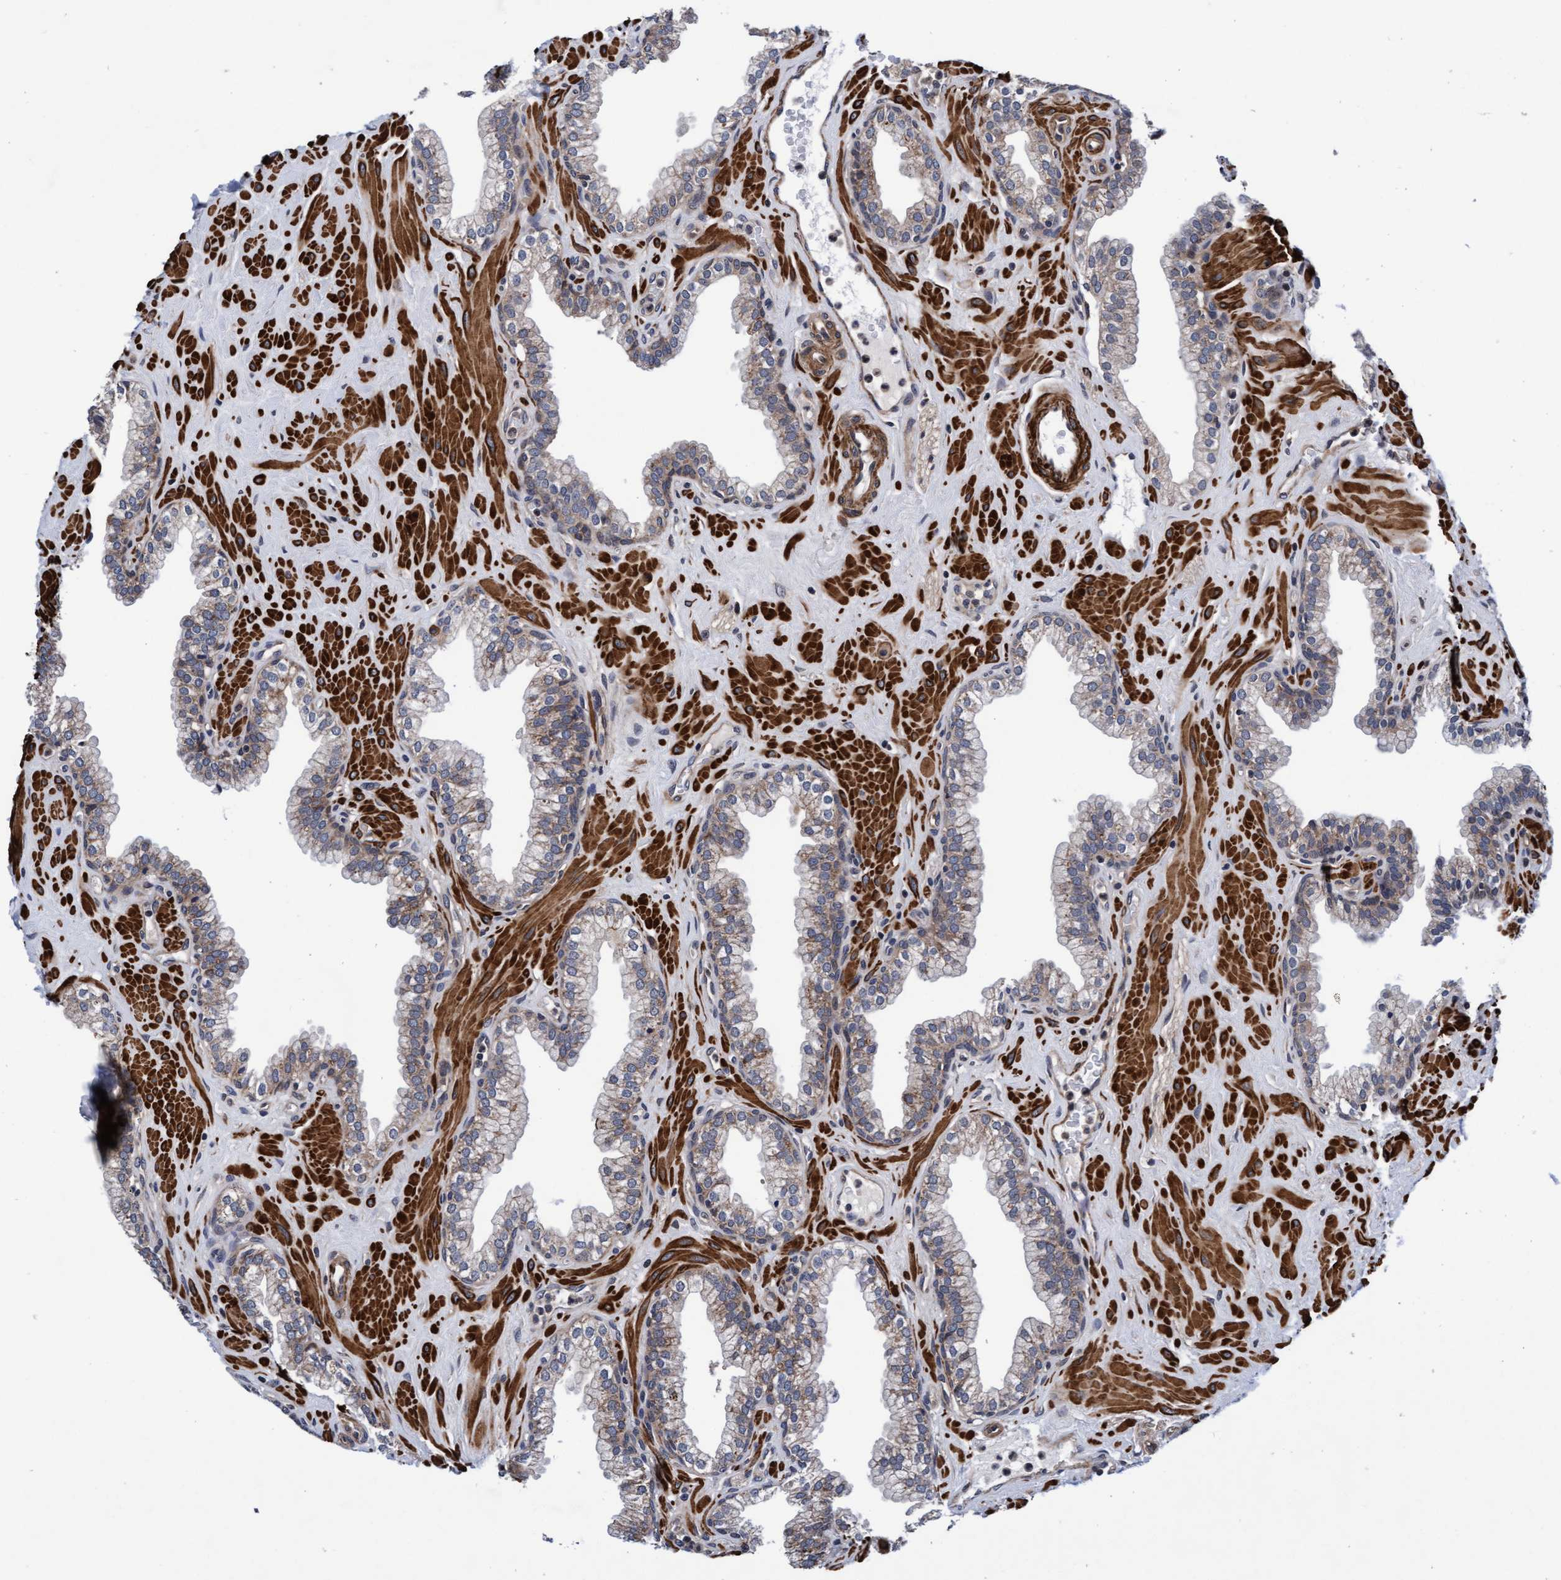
{"staining": {"intensity": "strong", "quantity": "<25%", "location": "cytoplasmic/membranous"}, "tissue": "prostate", "cell_type": "Glandular cells", "image_type": "normal", "snomed": [{"axis": "morphology", "description": "Normal tissue, NOS"}, {"axis": "morphology", "description": "Urothelial carcinoma, Low grade"}, {"axis": "topography", "description": "Urinary bladder"}, {"axis": "topography", "description": "Prostate"}], "caption": "The histopathology image exhibits staining of unremarkable prostate, revealing strong cytoplasmic/membranous protein positivity (brown color) within glandular cells. The protein of interest is shown in brown color, while the nuclei are stained blue.", "gene": "EFCAB13", "patient": {"sex": "male", "age": 60}}